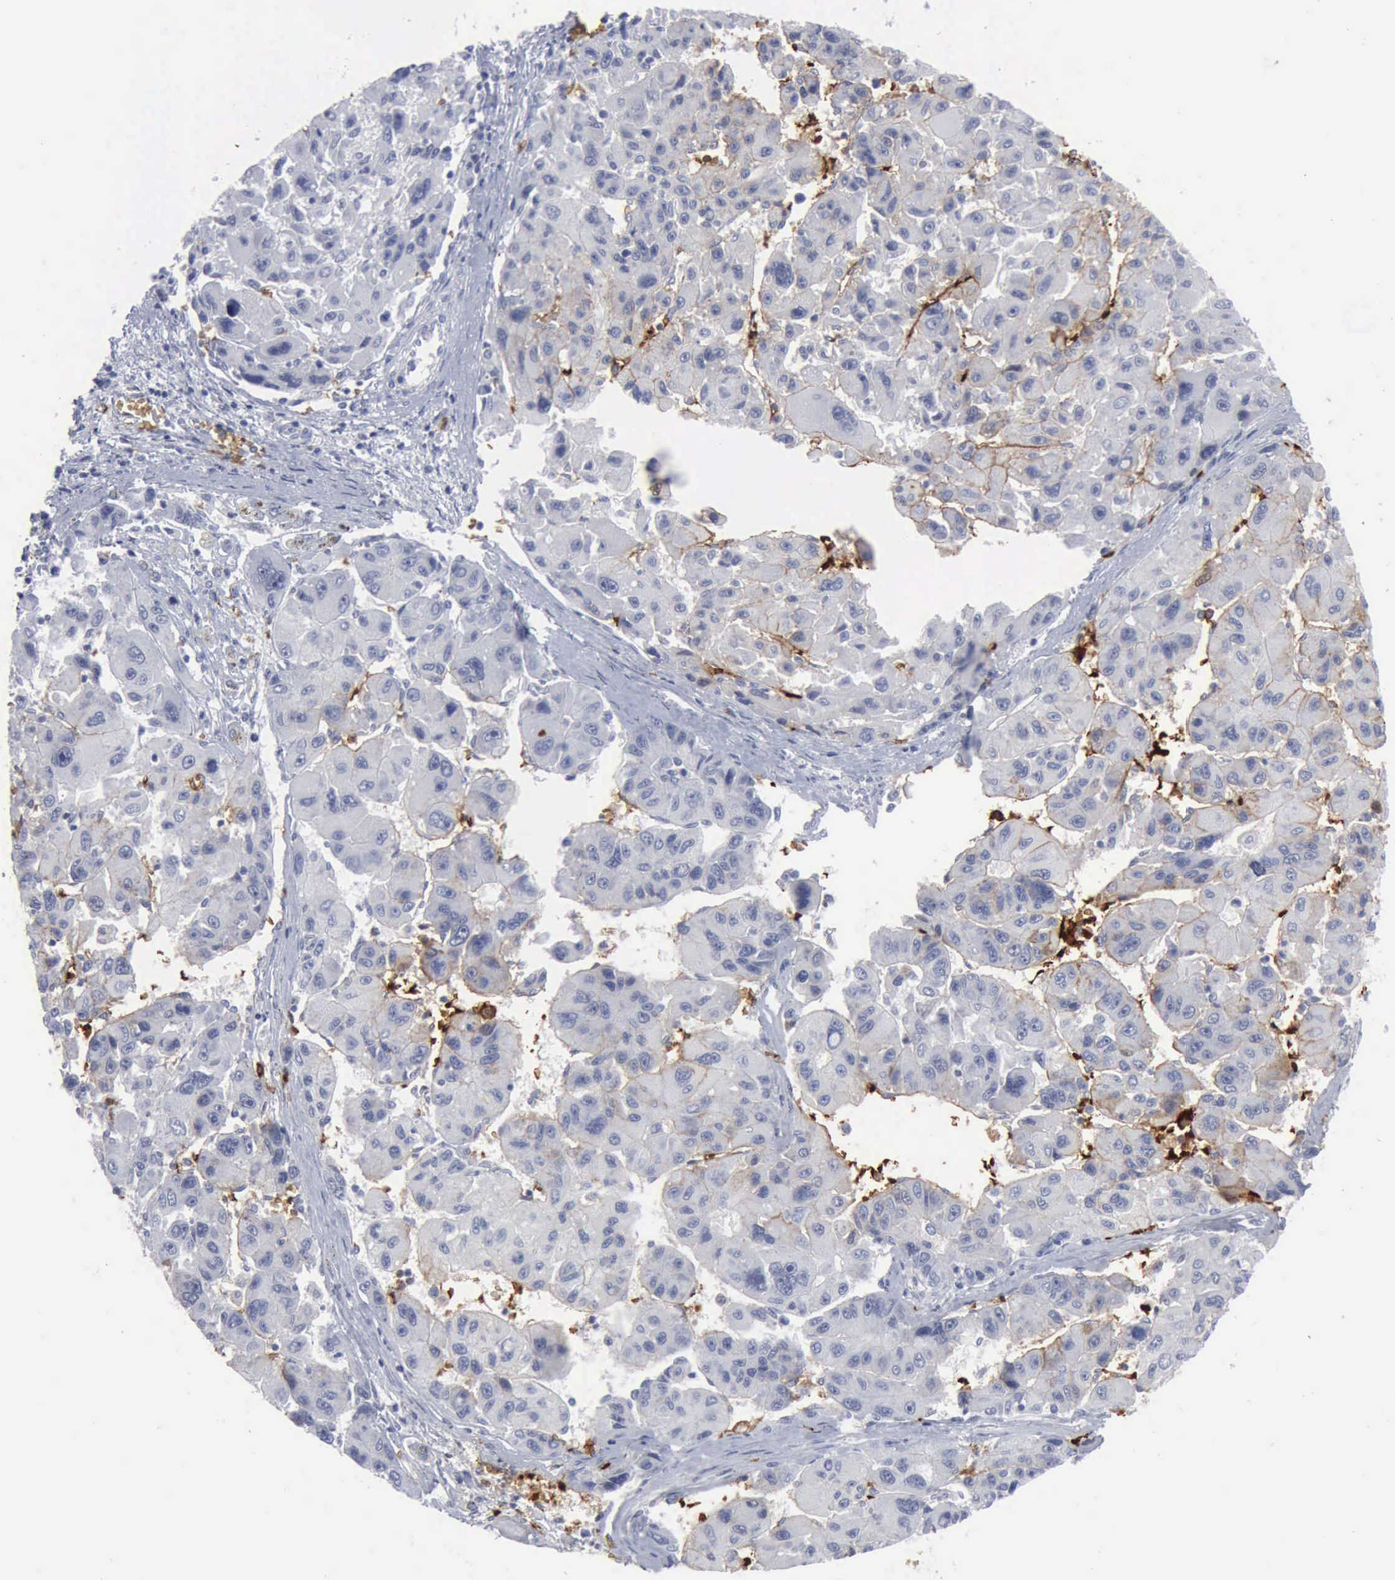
{"staining": {"intensity": "negative", "quantity": "none", "location": "none"}, "tissue": "liver cancer", "cell_type": "Tumor cells", "image_type": "cancer", "snomed": [{"axis": "morphology", "description": "Carcinoma, Hepatocellular, NOS"}, {"axis": "topography", "description": "Liver"}], "caption": "Tumor cells are negative for brown protein staining in hepatocellular carcinoma (liver).", "gene": "TGFB1", "patient": {"sex": "male", "age": 64}}